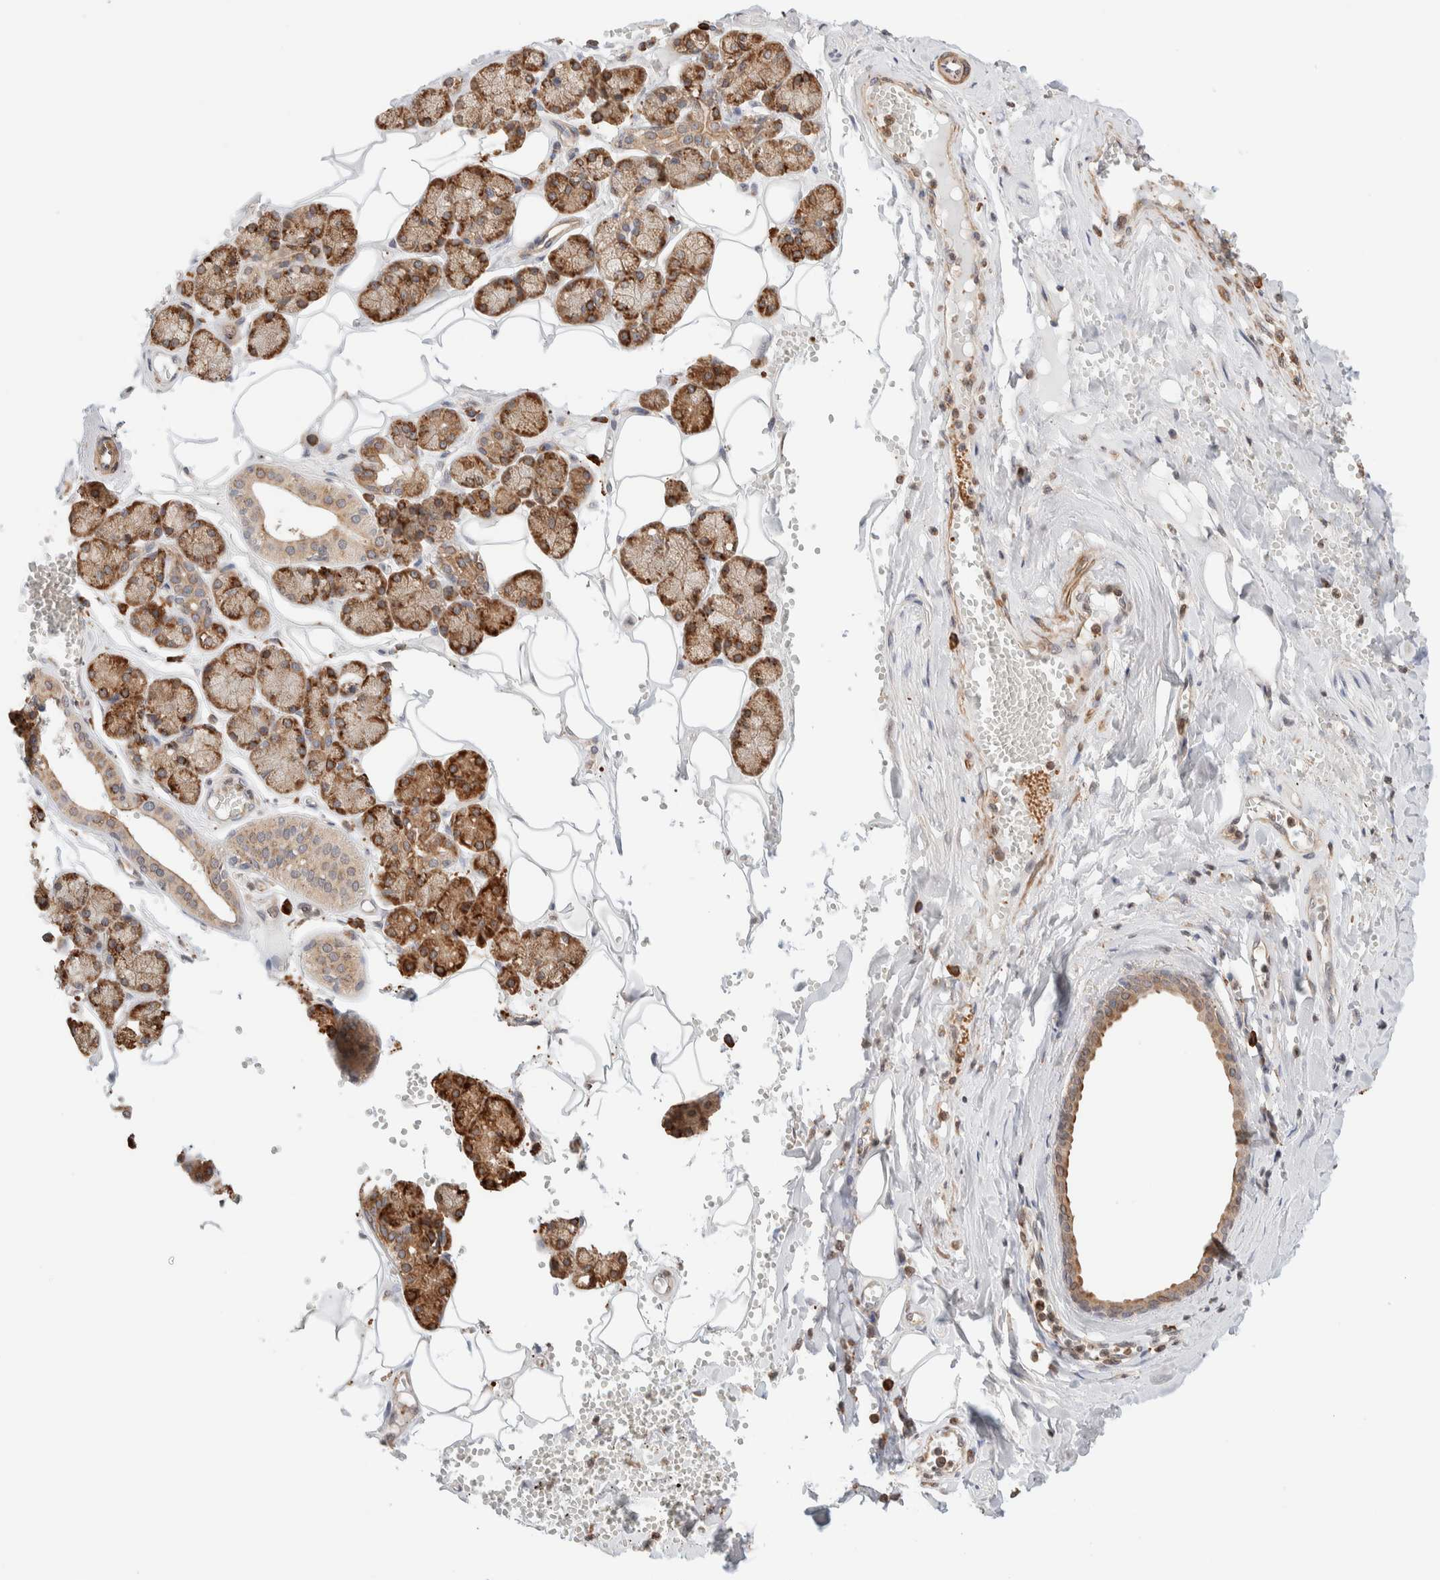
{"staining": {"intensity": "moderate", "quantity": ">75%", "location": "cytoplasmic/membranous"}, "tissue": "salivary gland", "cell_type": "Glandular cells", "image_type": "normal", "snomed": [{"axis": "morphology", "description": "Normal tissue, NOS"}, {"axis": "topography", "description": "Salivary gland"}], "caption": "Protein expression analysis of benign human salivary gland reveals moderate cytoplasmic/membranous staining in about >75% of glandular cells. (DAB = brown stain, brightfield microscopy at high magnification).", "gene": "INTS1", "patient": {"sex": "male", "age": 62}}